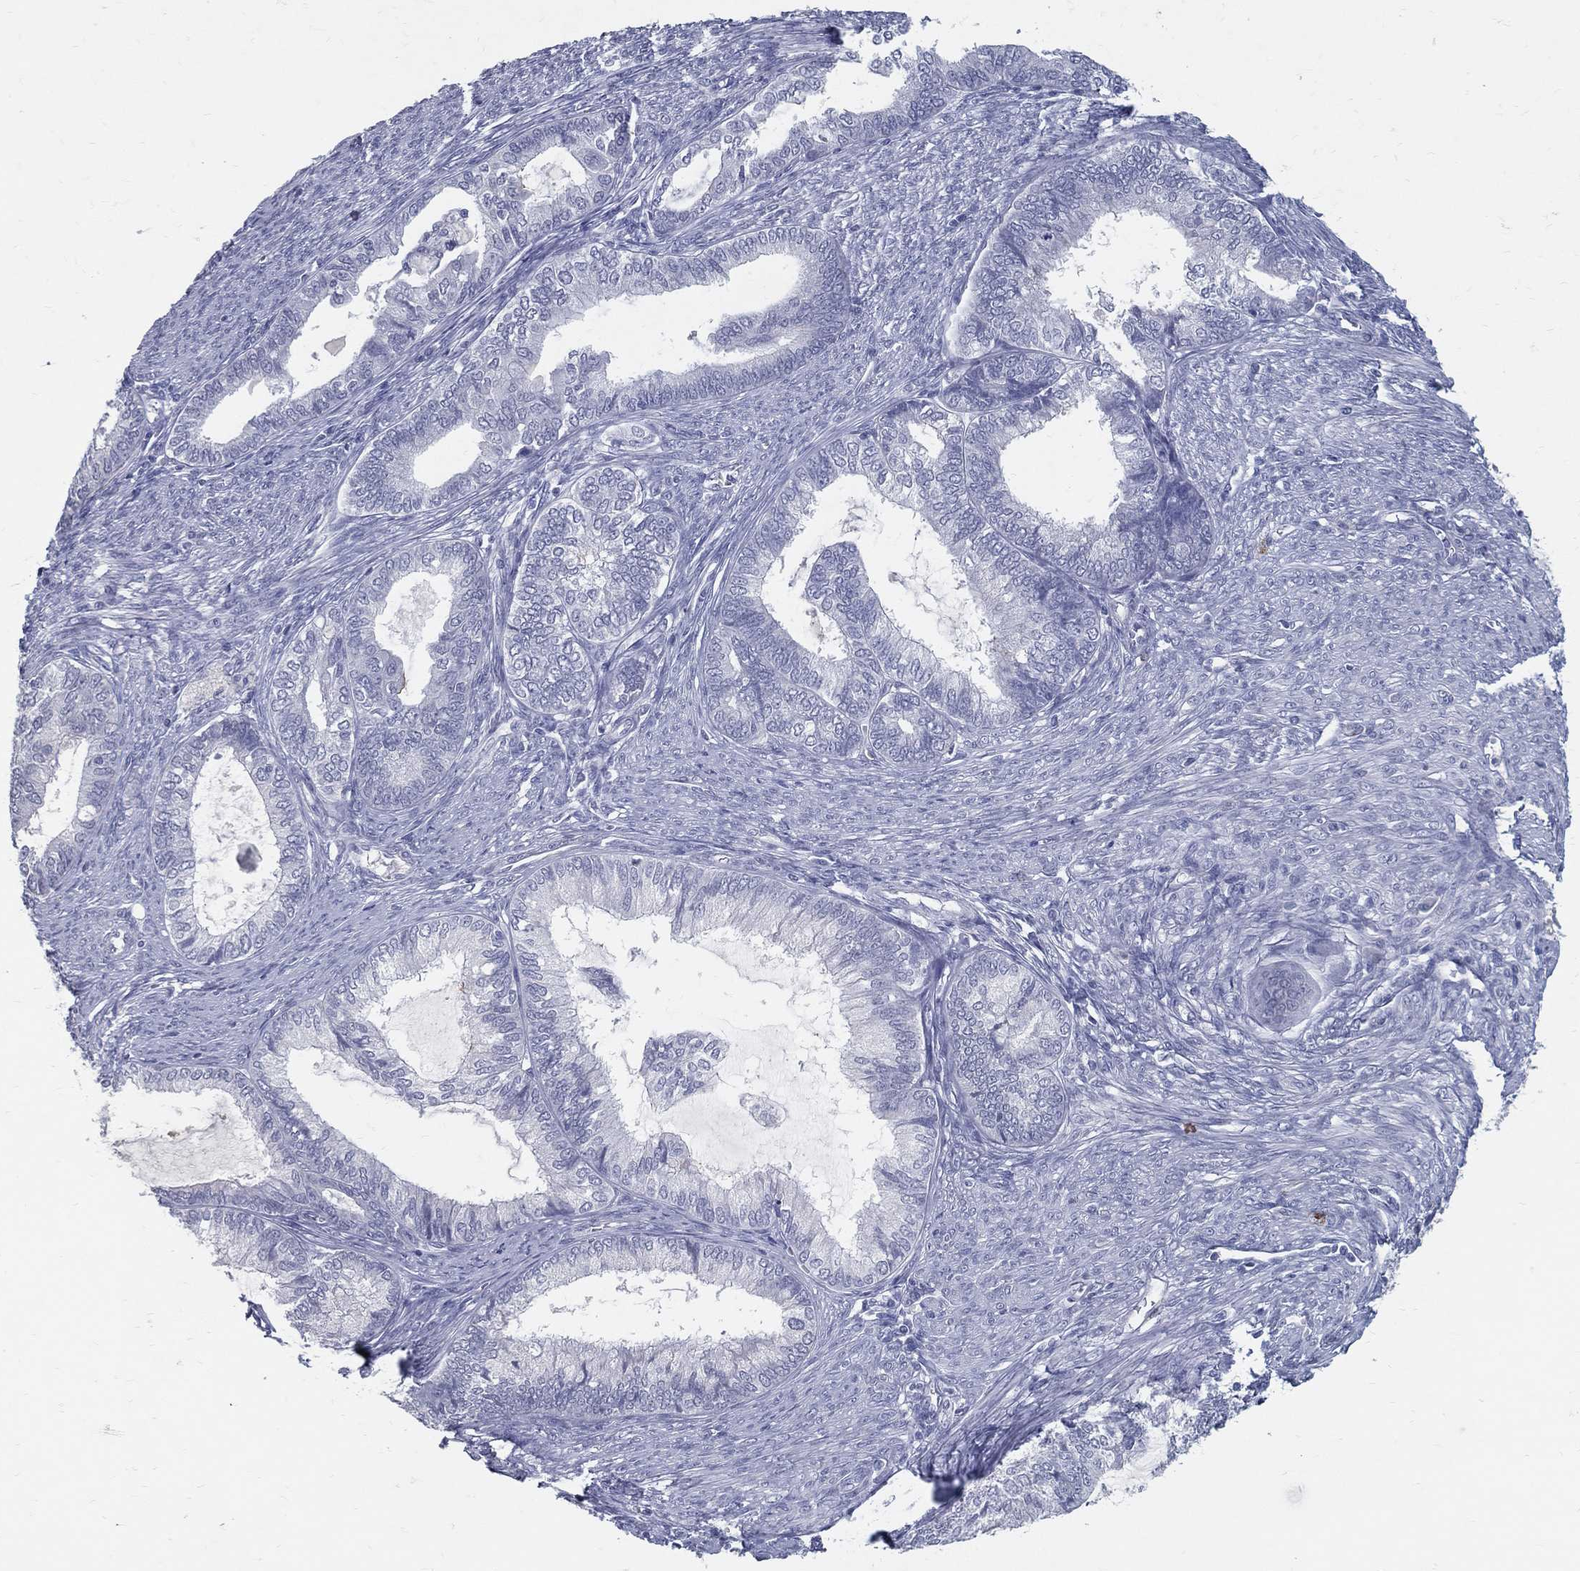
{"staining": {"intensity": "negative", "quantity": "none", "location": "none"}, "tissue": "endometrial cancer", "cell_type": "Tumor cells", "image_type": "cancer", "snomed": [{"axis": "morphology", "description": "Adenocarcinoma, NOS"}, {"axis": "topography", "description": "Endometrium"}], "caption": "Tumor cells show no significant protein staining in endometrial cancer.", "gene": "ACE2", "patient": {"sex": "female", "age": 86}}